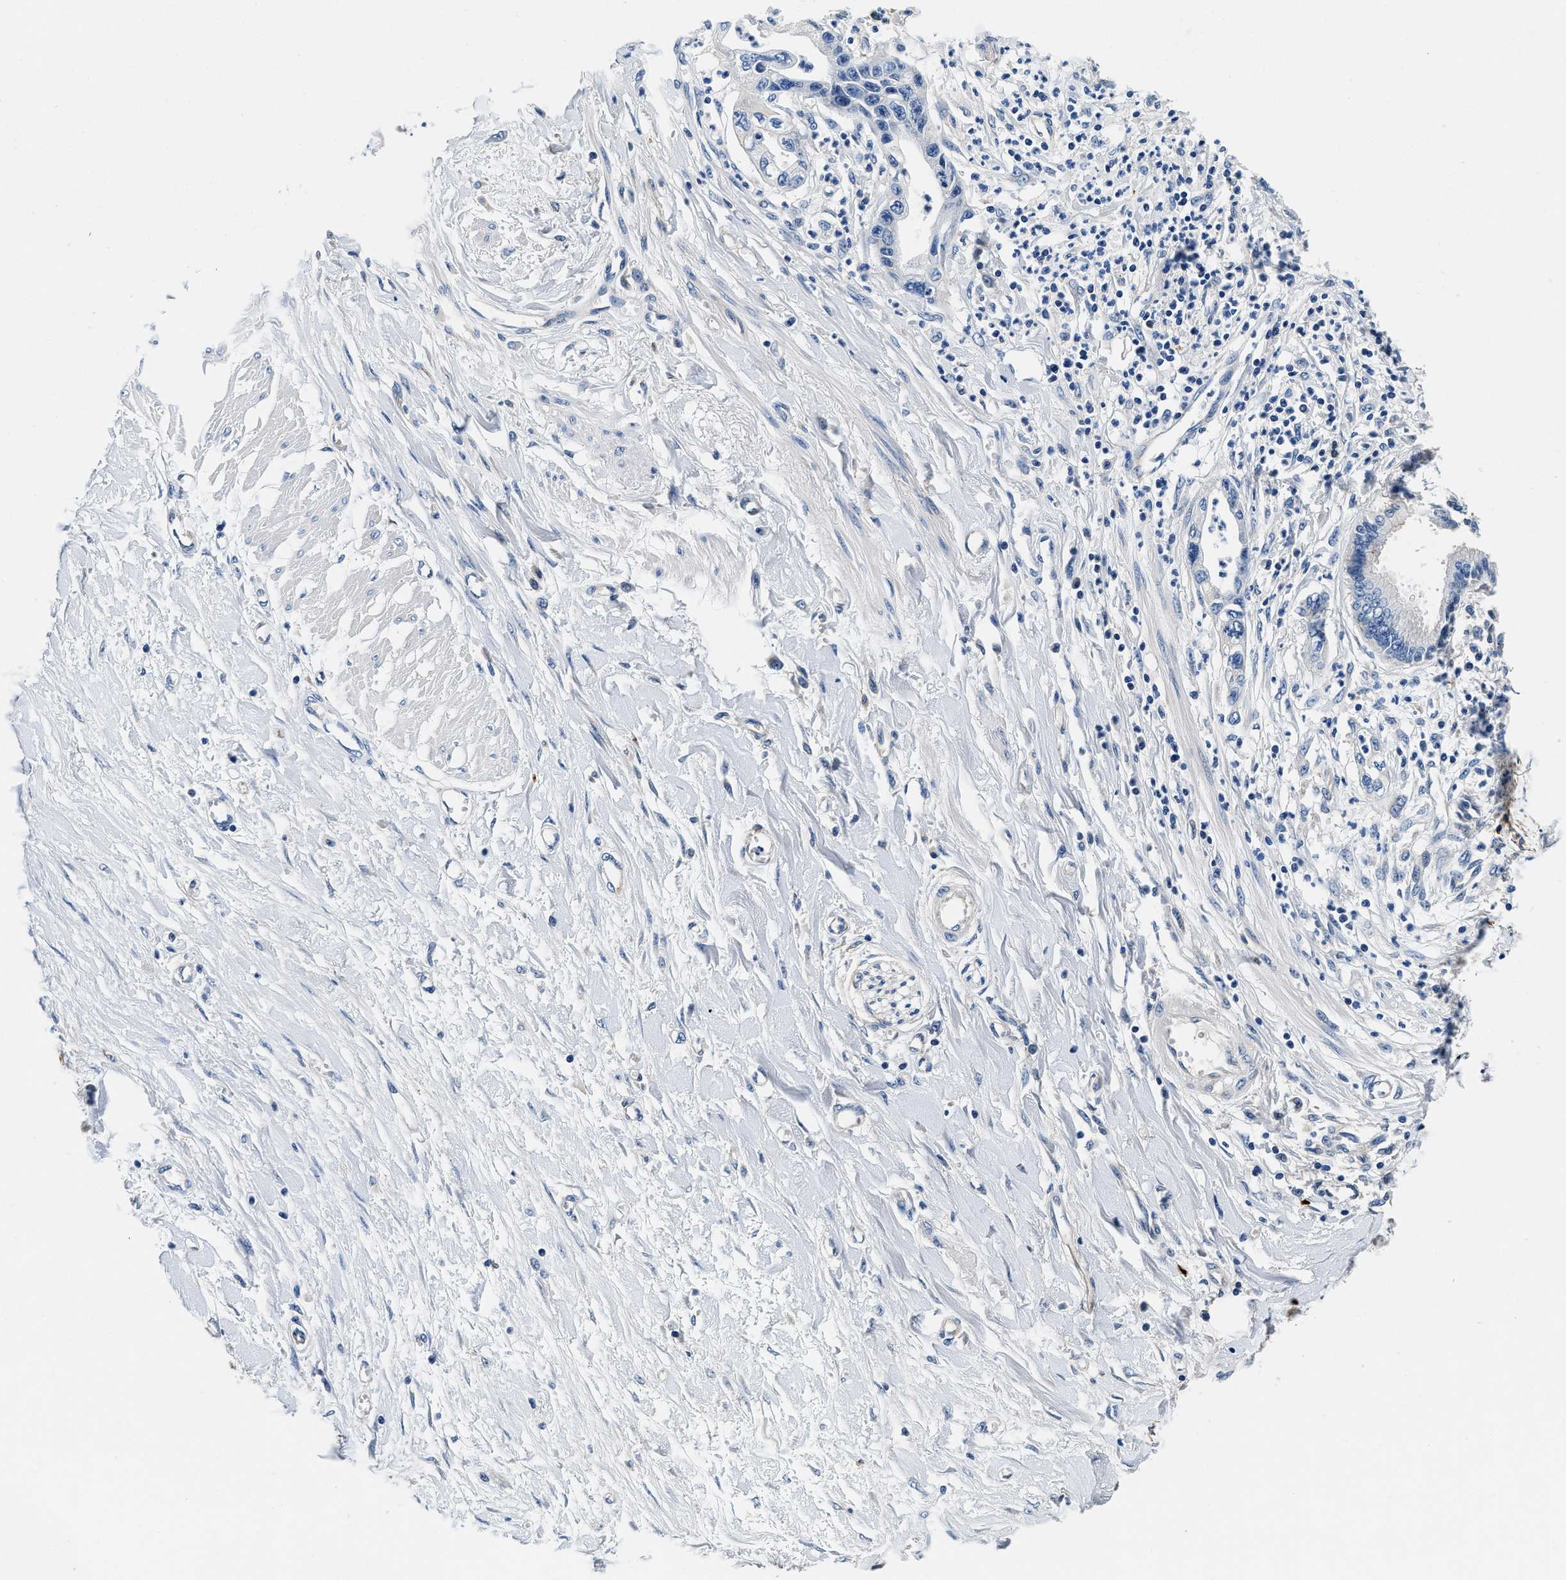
{"staining": {"intensity": "negative", "quantity": "none", "location": "none"}, "tissue": "pancreatic cancer", "cell_type": "Tumor cells", "image_type": "cancer", "snomed": [{"axis": "morphology", "description": "Adenocarcinoma, NOS"}, {"axis": "topography", "description": "Pancreas"}], "caption": "Immunohistochemistry of pancreatic cancer reveals no positivity in tumor cells.", "gene": "ZFAND3", "patient": {"sex": "male", "age": 56}}